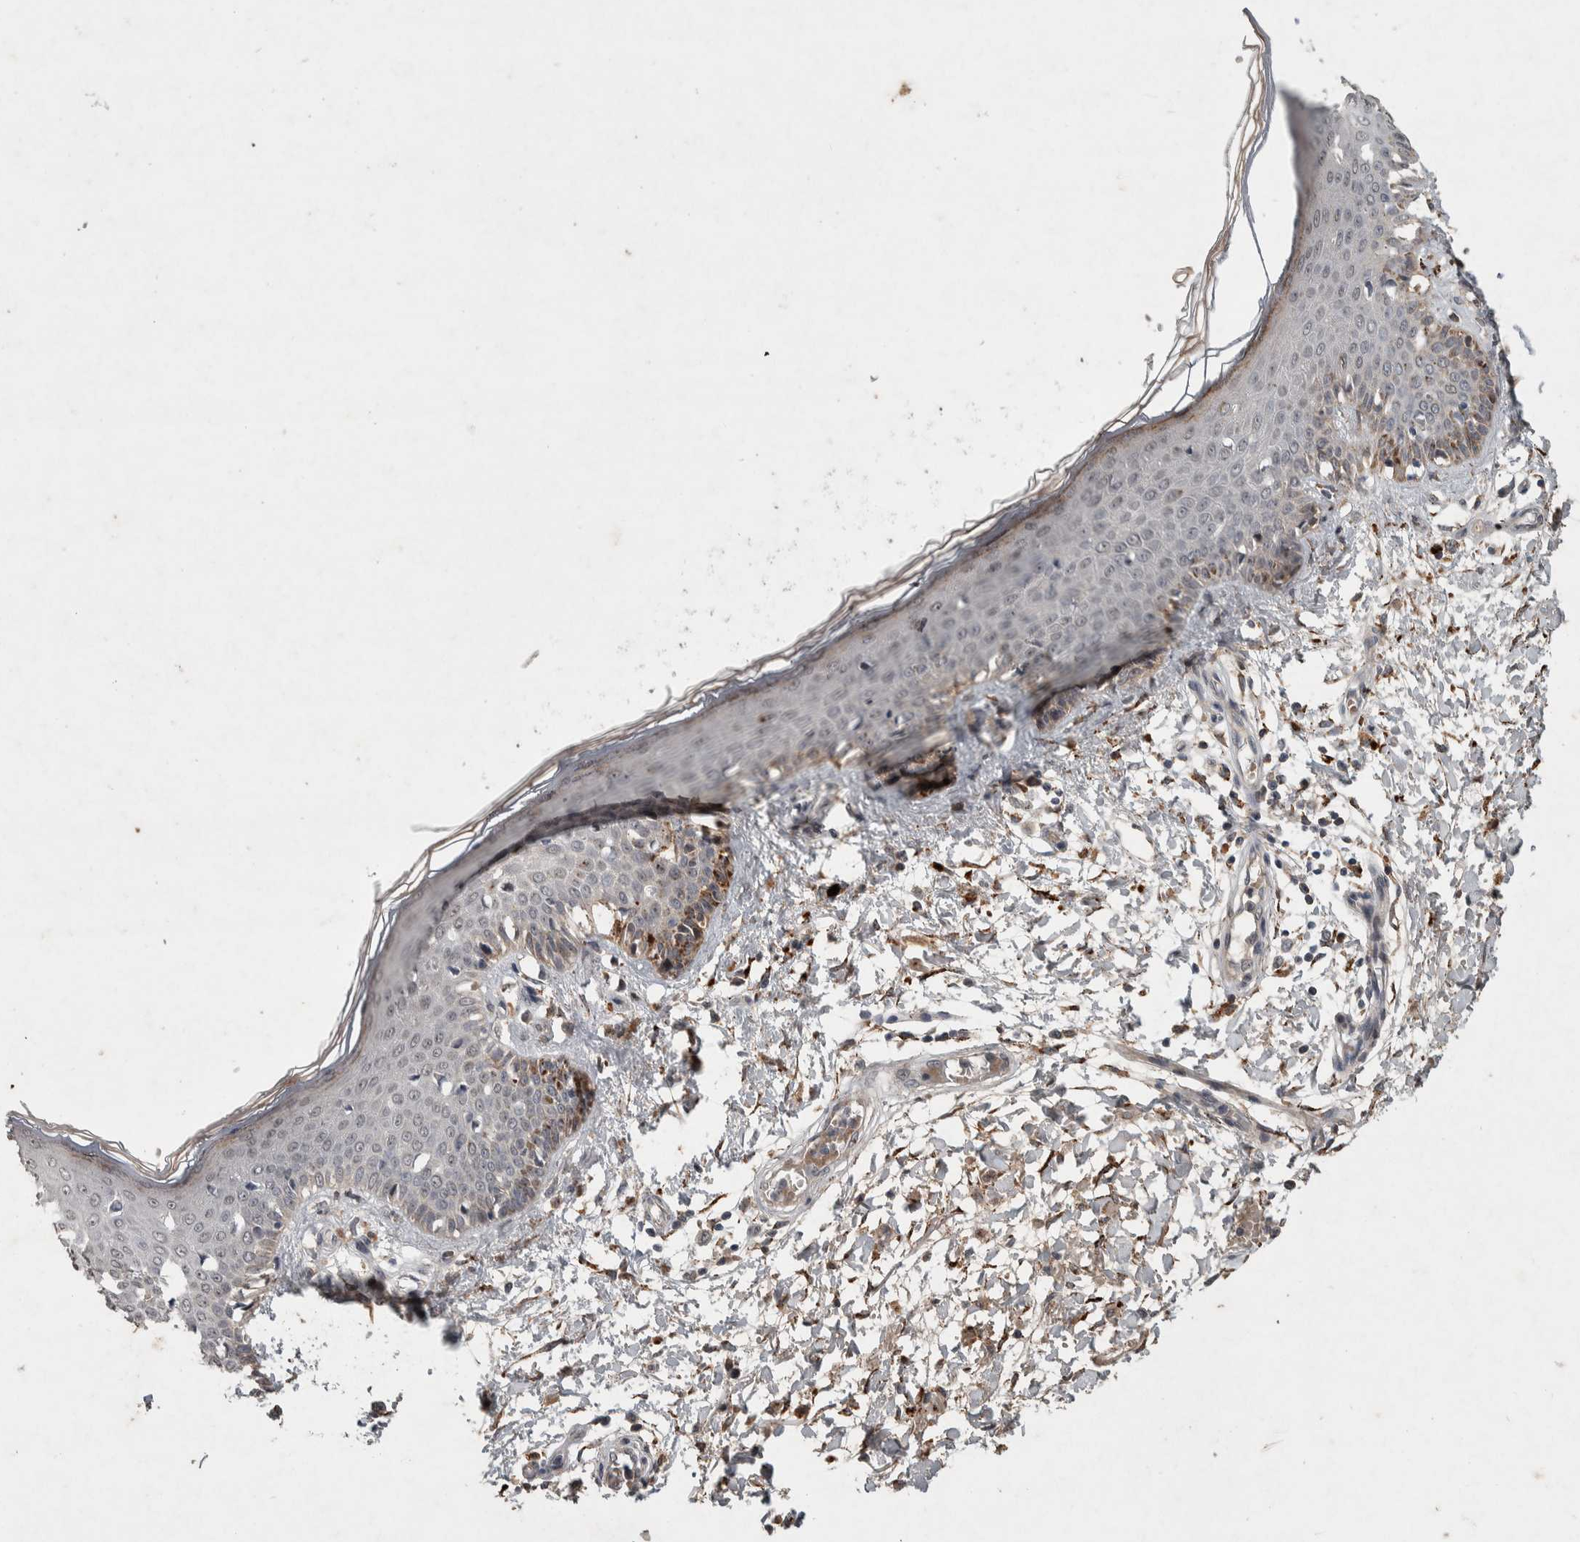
{"staining": {"intensity": "strong", "quantity": ">75%", "location": "cytoplasmic/membranous"}, "tissue": "skin", "cell_type": "Fibroblasts", "image_type": "normal", "snomed": [{"axis": "morphology", "description": "Normal tissue, NOS"}, {"axis": "morphology", "description": "Inflammation, NOS"}, {"axis": "topography", "description": "Skin"}], "caption": "Human skin stained for a protein (brown) demonstrates strong cytoplasmic/membranous positive positivity in approximately >75% of fibroblasts.", "gene": "CHRM3", "patient": {"sex": "female", "age": 44}}